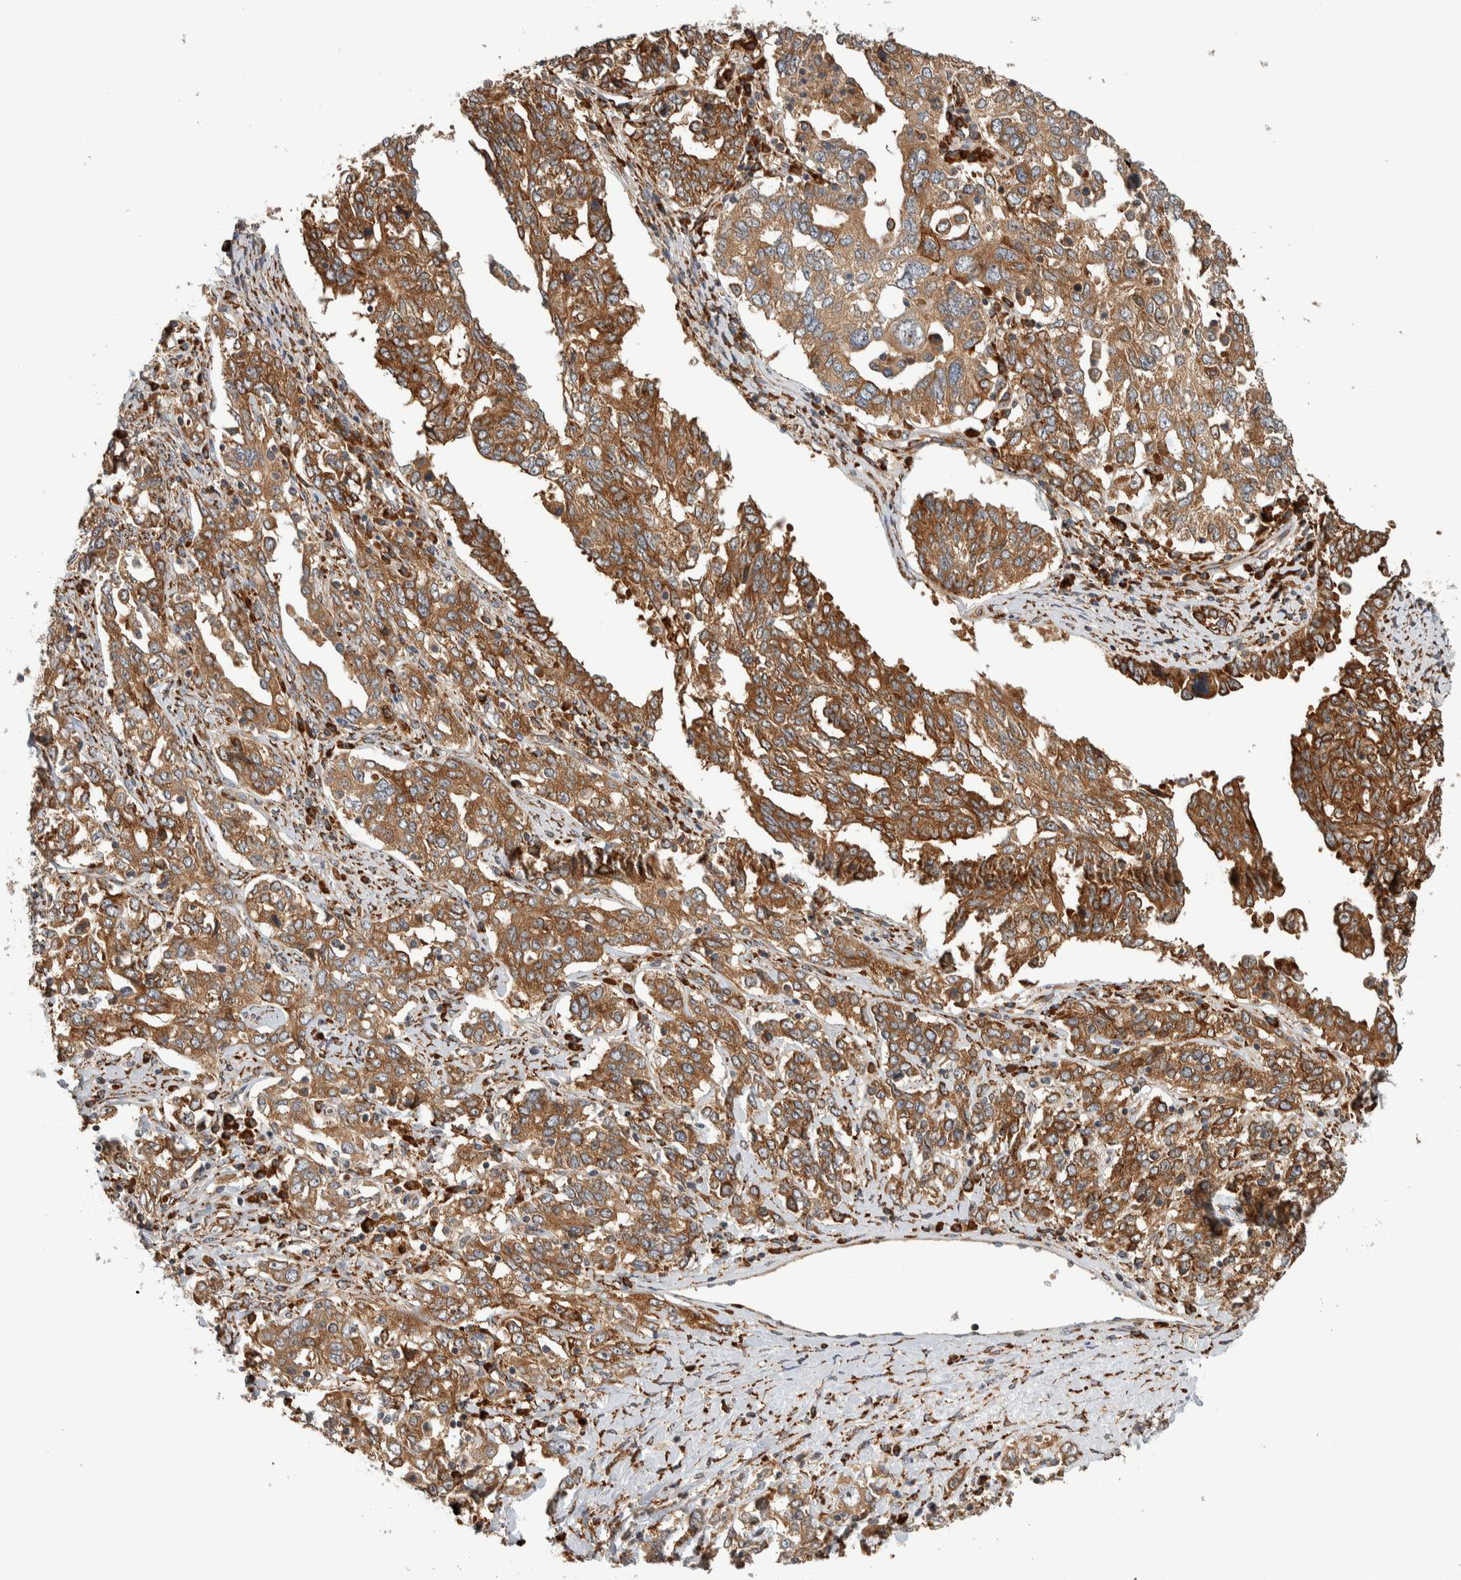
{"staining": {"intensity": "moderate", "quantity": ">75%", "location": "cytoplasmic/membranous"}, "tissue": "ovarian cancer", "cell_type": "Tumor cells", "image_type": "cancer", "snomed": [{"axis": "morphology", "description": "Carcinoma, endometroid"}, {"axis": "topography", "description": "Ovary"}], "caption": "Ovarian cancer (endometroid carcinoma) stained for a protein (brown) demonstrates moderate cytoplasmic/membranous positive staining in about >75% of tumor cells.", "gene": "EIF3H", "patient": {"sex": "female", "age": 62}}